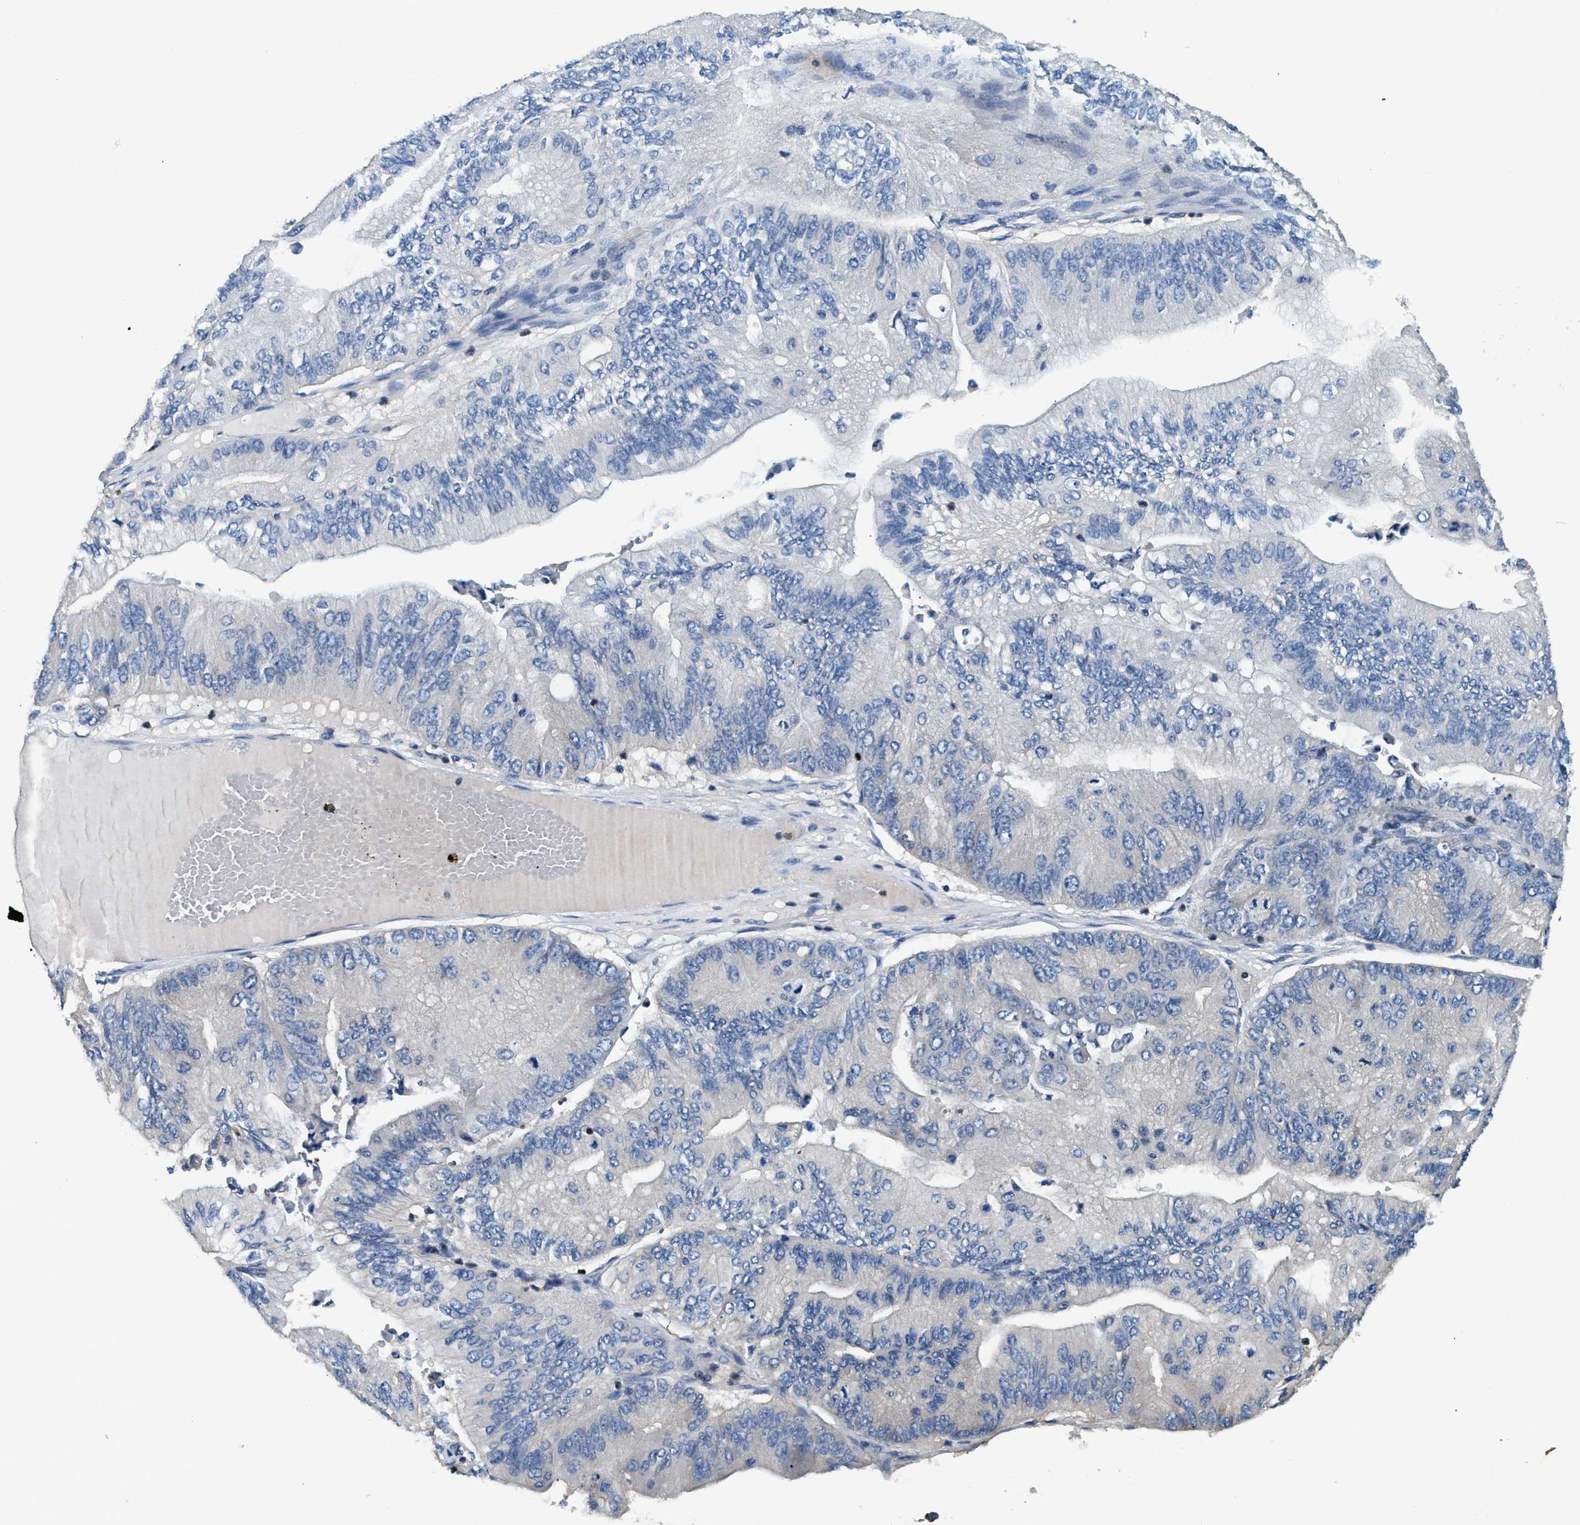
{"staining": {"intensity": "negative", "quantity": "none", "location": "none"}, "tissue": "ovarian cancer", "cell_type": "Tumor cells", "image_type": "cancer", "snomed": [{"axis": "morphology", "description": "Cystadenocarcinoma, mucinous, NOS"}, {"axis": "topography", "description": "Ovary"}], "caption": "IHC image of neoplastic tissue: ovarian cancer stained with DAB (3,3'-diaminobenzidine) reveals no significant protein staining in tumor cells.", "gene": "TOX", "patient": {"sex": "female", "age": 61}}